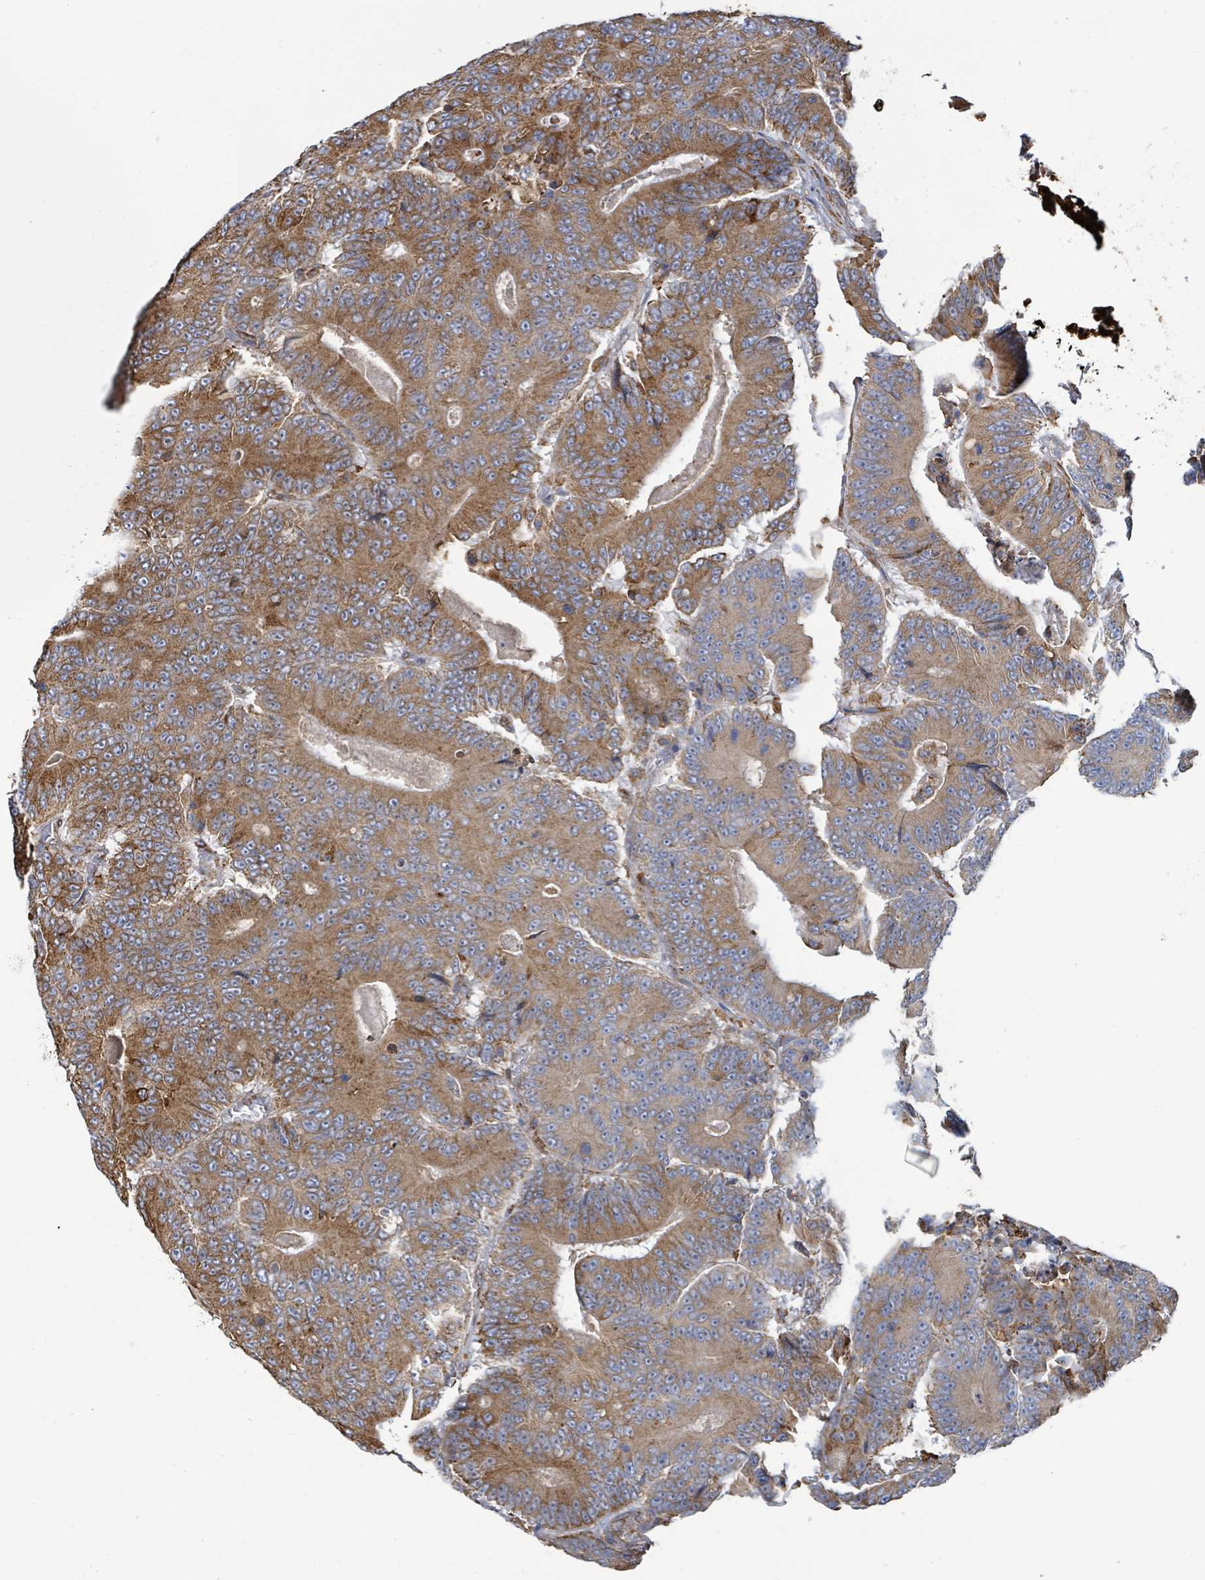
{"staining": {"intensity": "moderate", "quantity": ">75%", "location": "cytoplasmic/membranous"}, "tissue": "colorectal cancer", "cell_type": "Tumor cells", "image_type": "cancer", "snomed": [{"axis": "morphology", "description": "Adenocarcinoma, NOS"}, {"axis": "topography", "description": "Colon"}], "caption": "Adenocarcinoma (colorectal) tissue demonstrates moderate cytoplasmic/membranous expression in about >75% of tumor cells (brown staining indicates protein expression, while blue staining denotes nuclei).", "gene": "RFPL4A", "patient": {"sex": "male", "age": 83}}